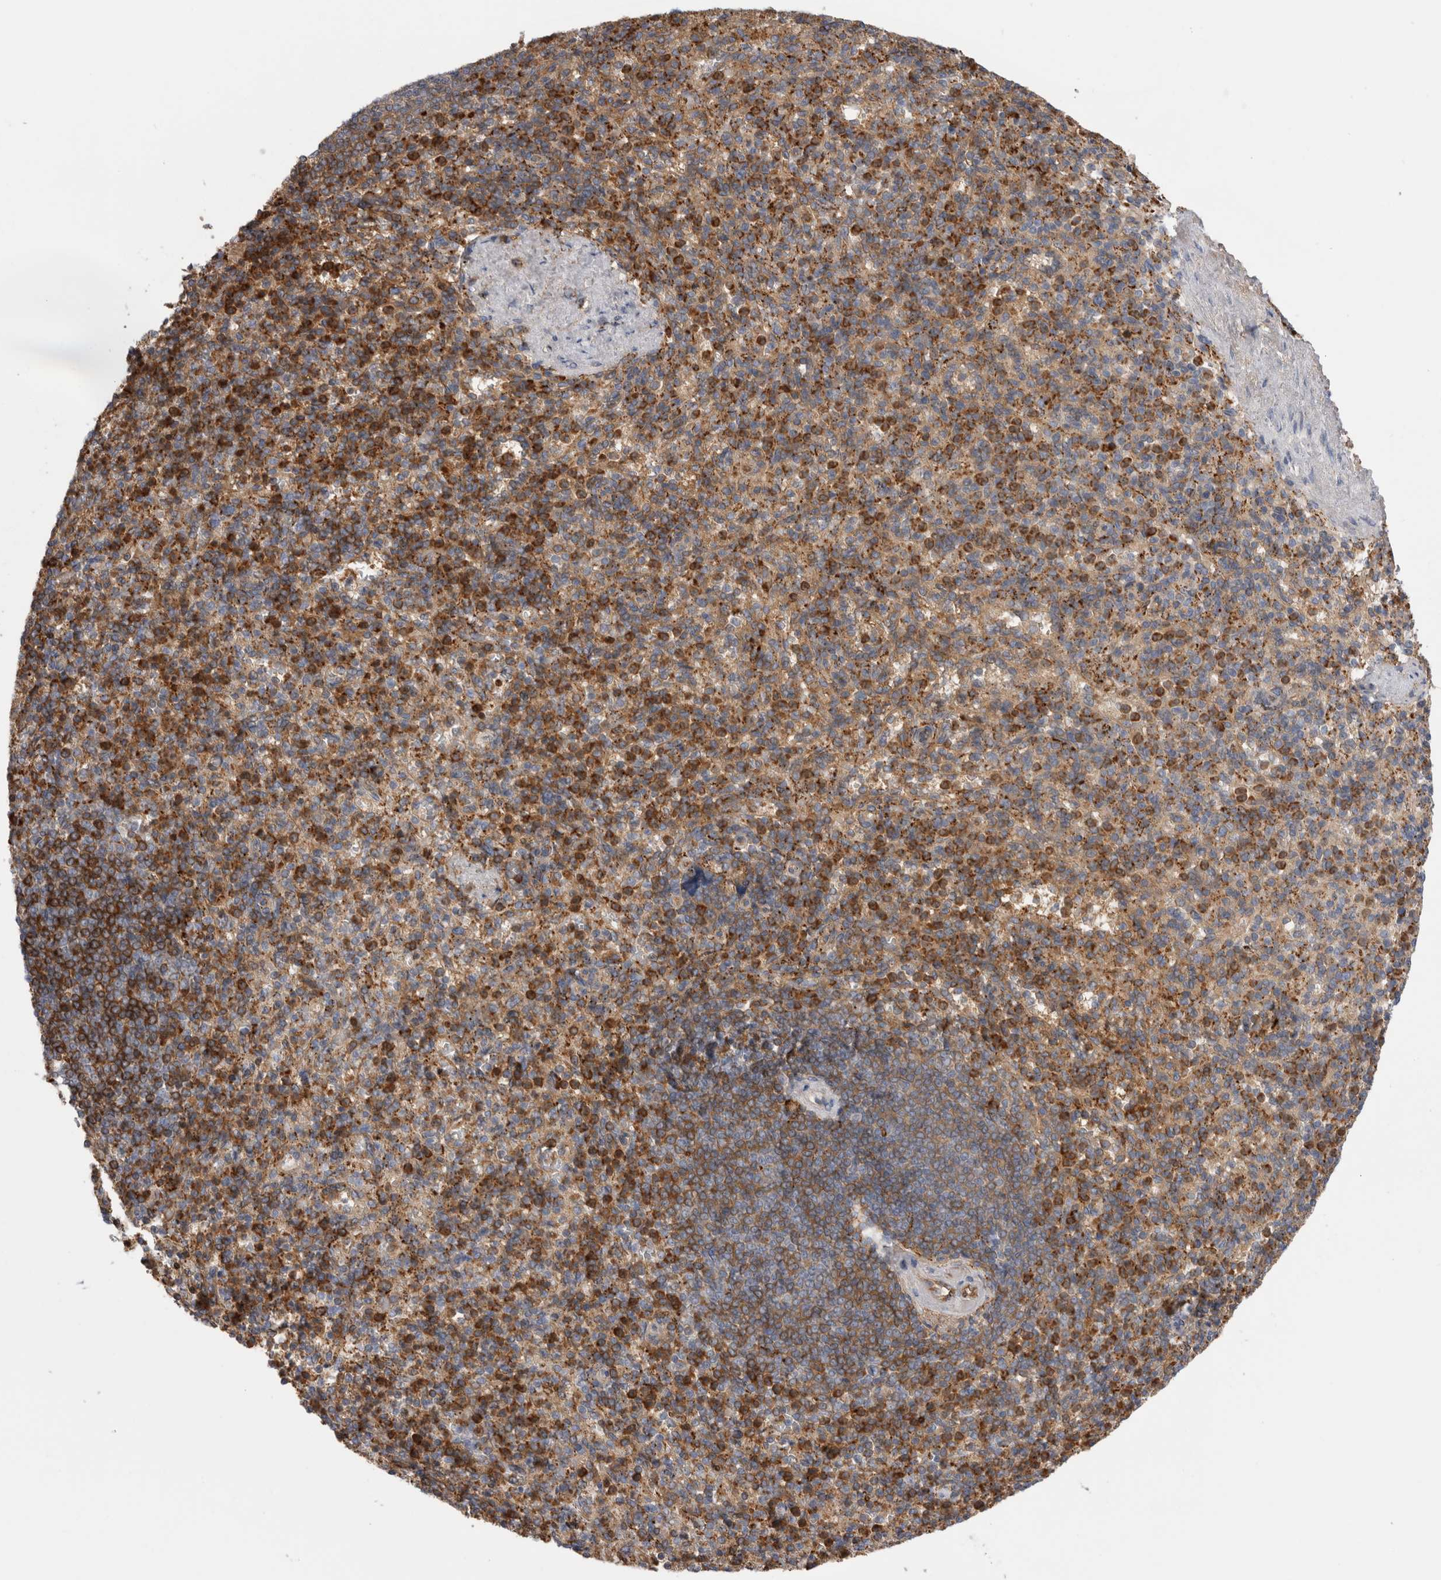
{"staining": {"intensity": "strong", "quantity": "25%-75%", "location": "cytoplasmic/membranous"}, "tissue": "spleen", "cell_type": "Cells in red pulp", "image_type": "normal", "snomed": [{"axis": "morphology", "description": "Normal tissue, NOS"}, {"axis": "topography", "description": "Spleen"}], "caption": "Spleen stained for a protein (brown) reveals strong cytoplasmic/membranous positive positivity in approximately 25%-75% of cells in red pulp.", "gene": "TBCE", "patient": {"sex": "female", "age": 74}}